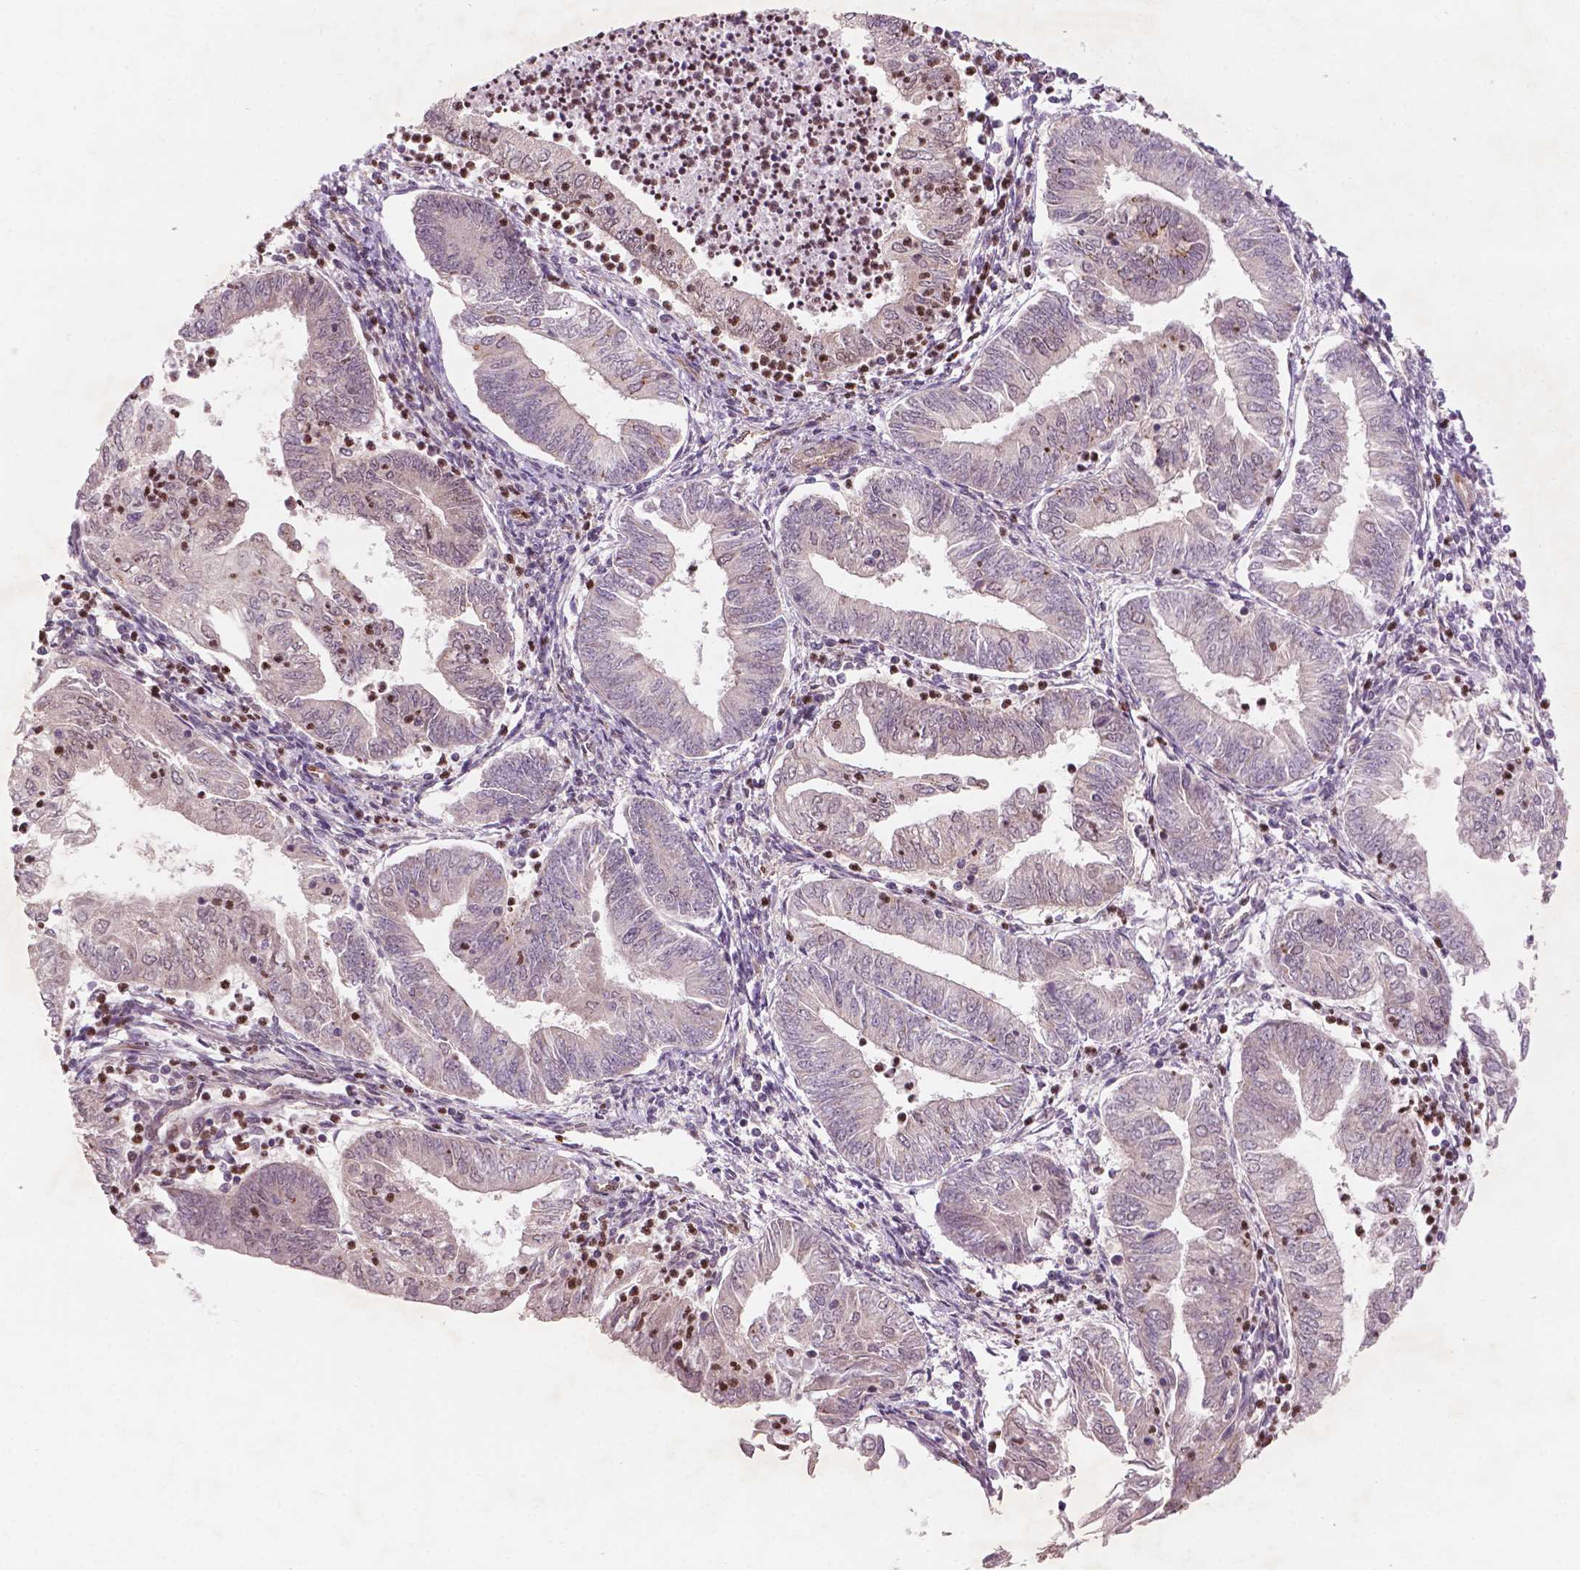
{"staining": {"intensity": "negative", "quantity": "none", "location": "none"}, "tissue": "endometrial cancer", "cell_type": "Tumor cells", "image_type": "cancer", "snomed": [{"axis": "morphology", "description": "Adenocarcinoma, NOS"}, {"axis": "topography", "description": "Endometrium"}], "caption": "Immunohistochemistry (IHC) micrograph of neoplastic tissue: human endometrial cancer (adenocarcinoma) stained with DAB demonstrates no significant protein positivity in tumor cells. Brightfield microscopy of immunohistochemistry (IHC) stained with DAB (brown) and hematoxylin (blue), captured at high magnification.", "gene": "NFAT5", "patient": {"sex": "female", "age": 55}}